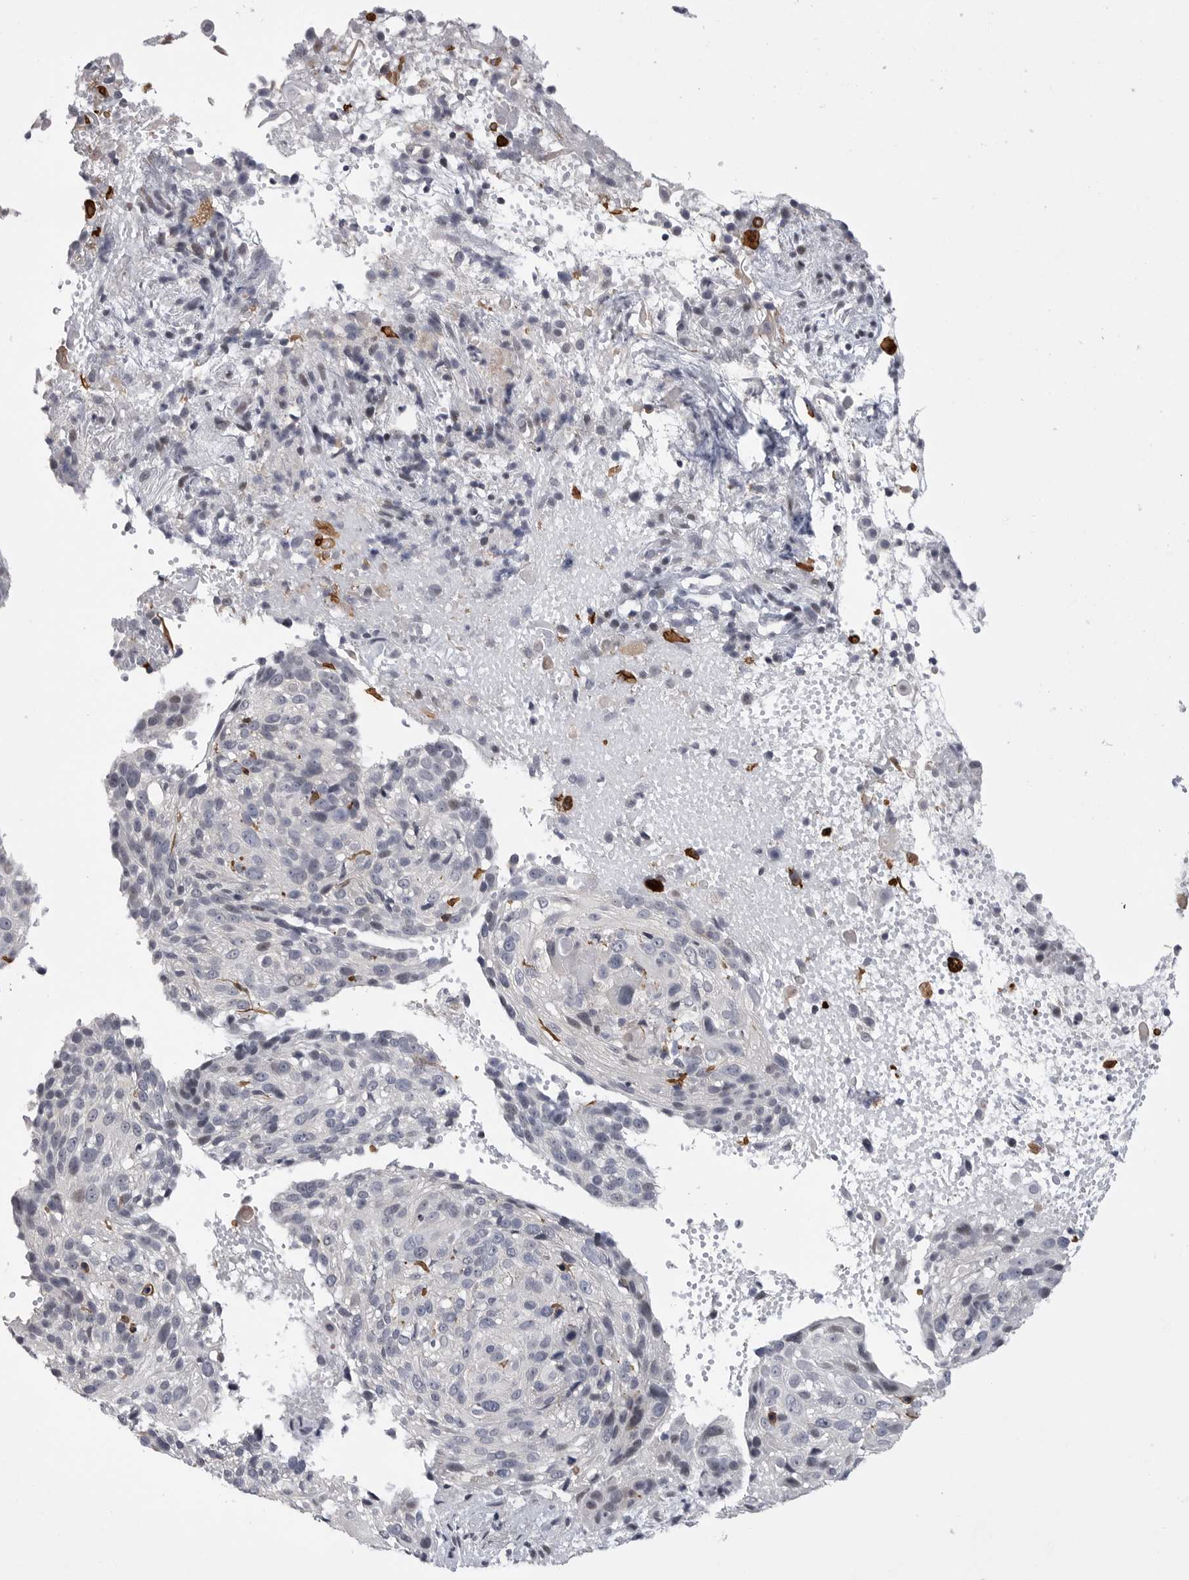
{"staining": {"intensity": "negative", "quantity": "none", "location": "none"}, "tissue": "cervical cancer", "cell_type": "Tumor cells", "image_type": "cancer", "snomed": [{"axis": "morphology", "description": "Squamous cell carcinoma, NOS"}, {"axis": "topography", "description": "Cervix"}], "caption": "A micrograph of human cervical cancer (squamous cell carcinoma) is negative for staining in tumor cells. Nuclei are stained in blue.", "gene": "FBXO43", "patient": {"sex": "female", "age": 74}}